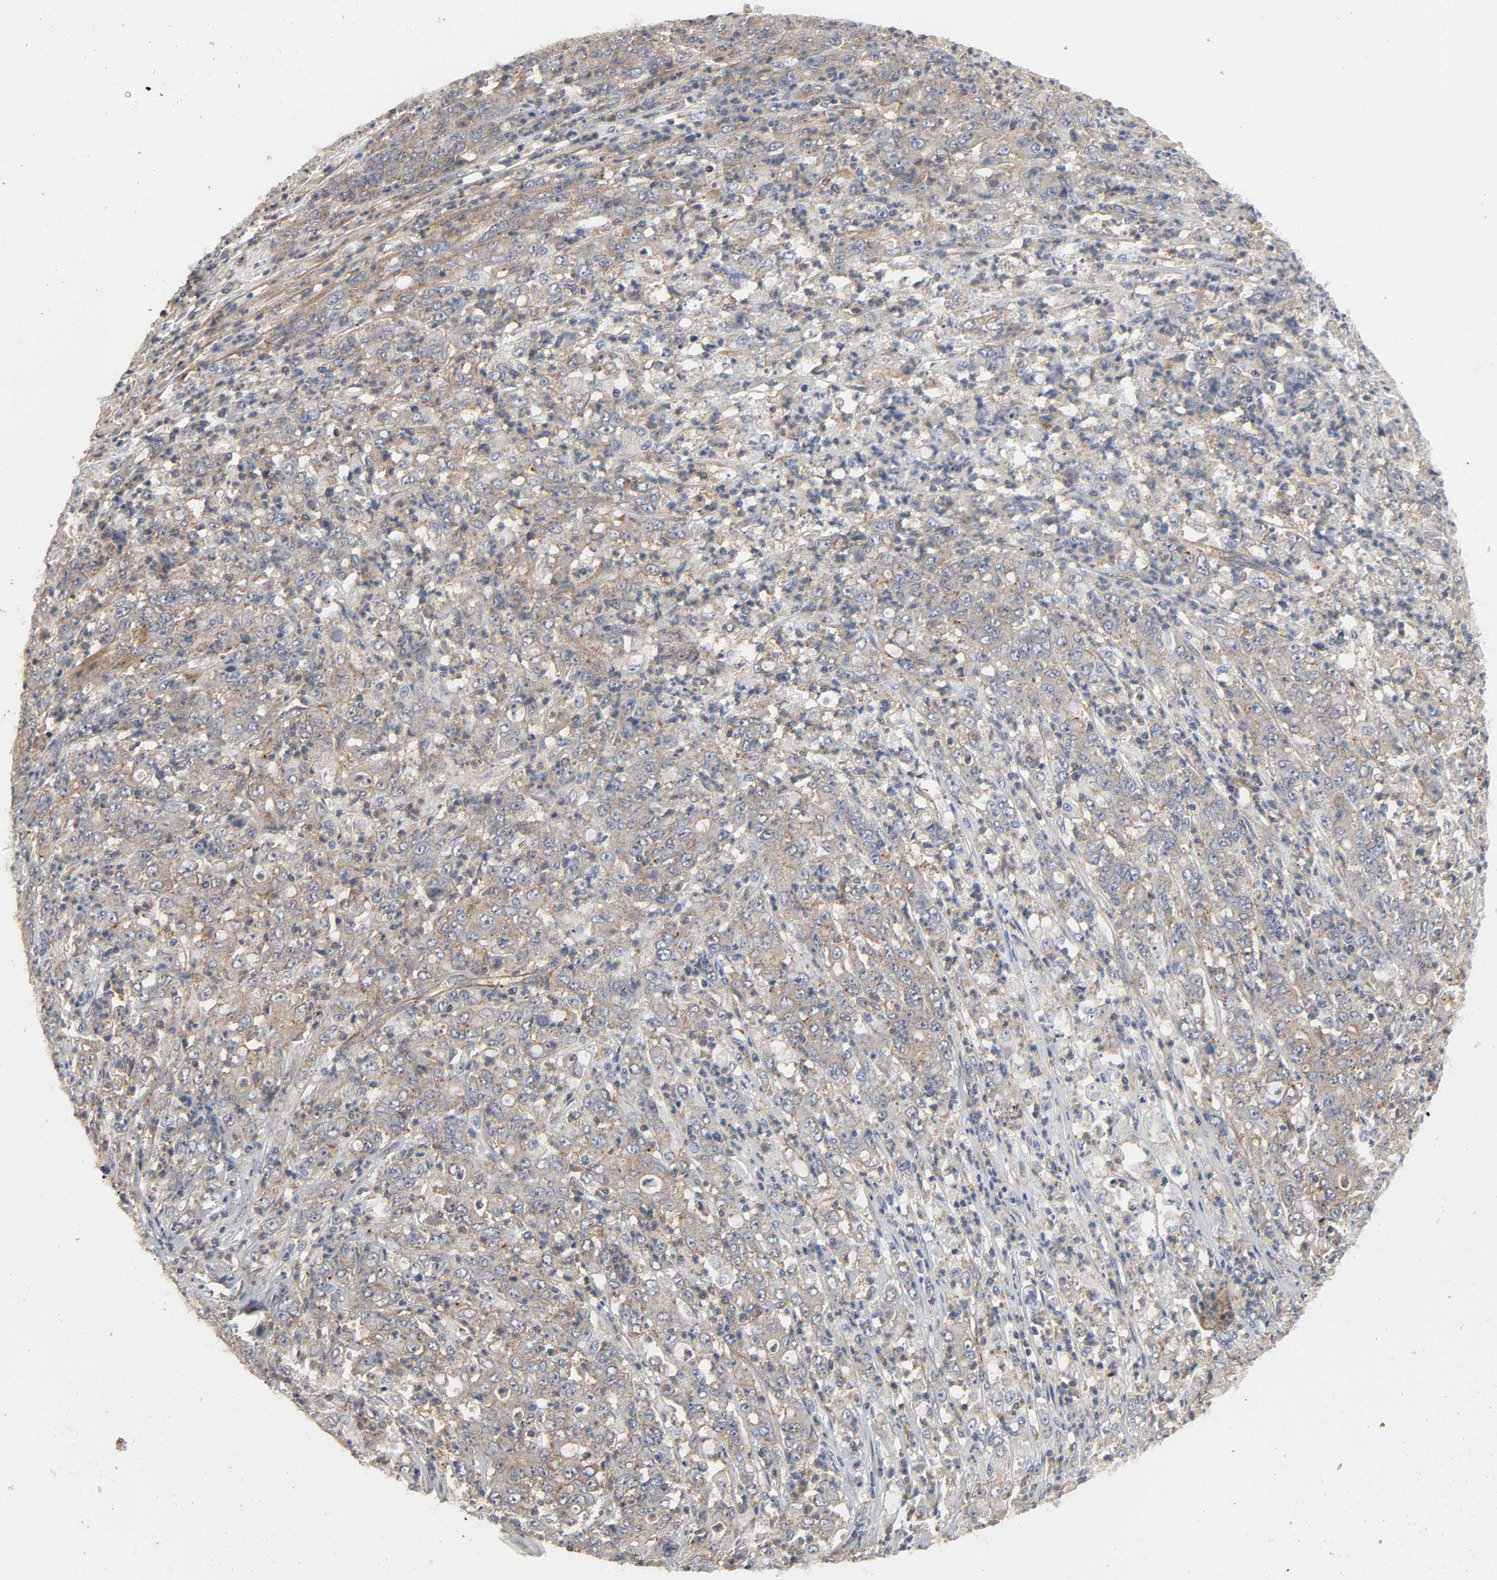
{"staining": {"intensity": "moderate", "quantity": ">75%", "location": "cytoplasmic/membranous"}, "tissue": "stomach cancer", "cell_type": "Tumor cells", "image_type": "cancer", "snomed": [{"axis": "morphology", "description": "Adenocarcinoma, NOS"}, {"axis": "topography", "description": "Stomach, lower"}], "caption": "Human adenocarcinoma (stomach) stained with a brown dye shows moderate cytoplasmic/membranous positive staining in approximately >75% of tumor cells.", "gene": "SH3GLB1", "patient": {"sex": "female", "age": 71}}